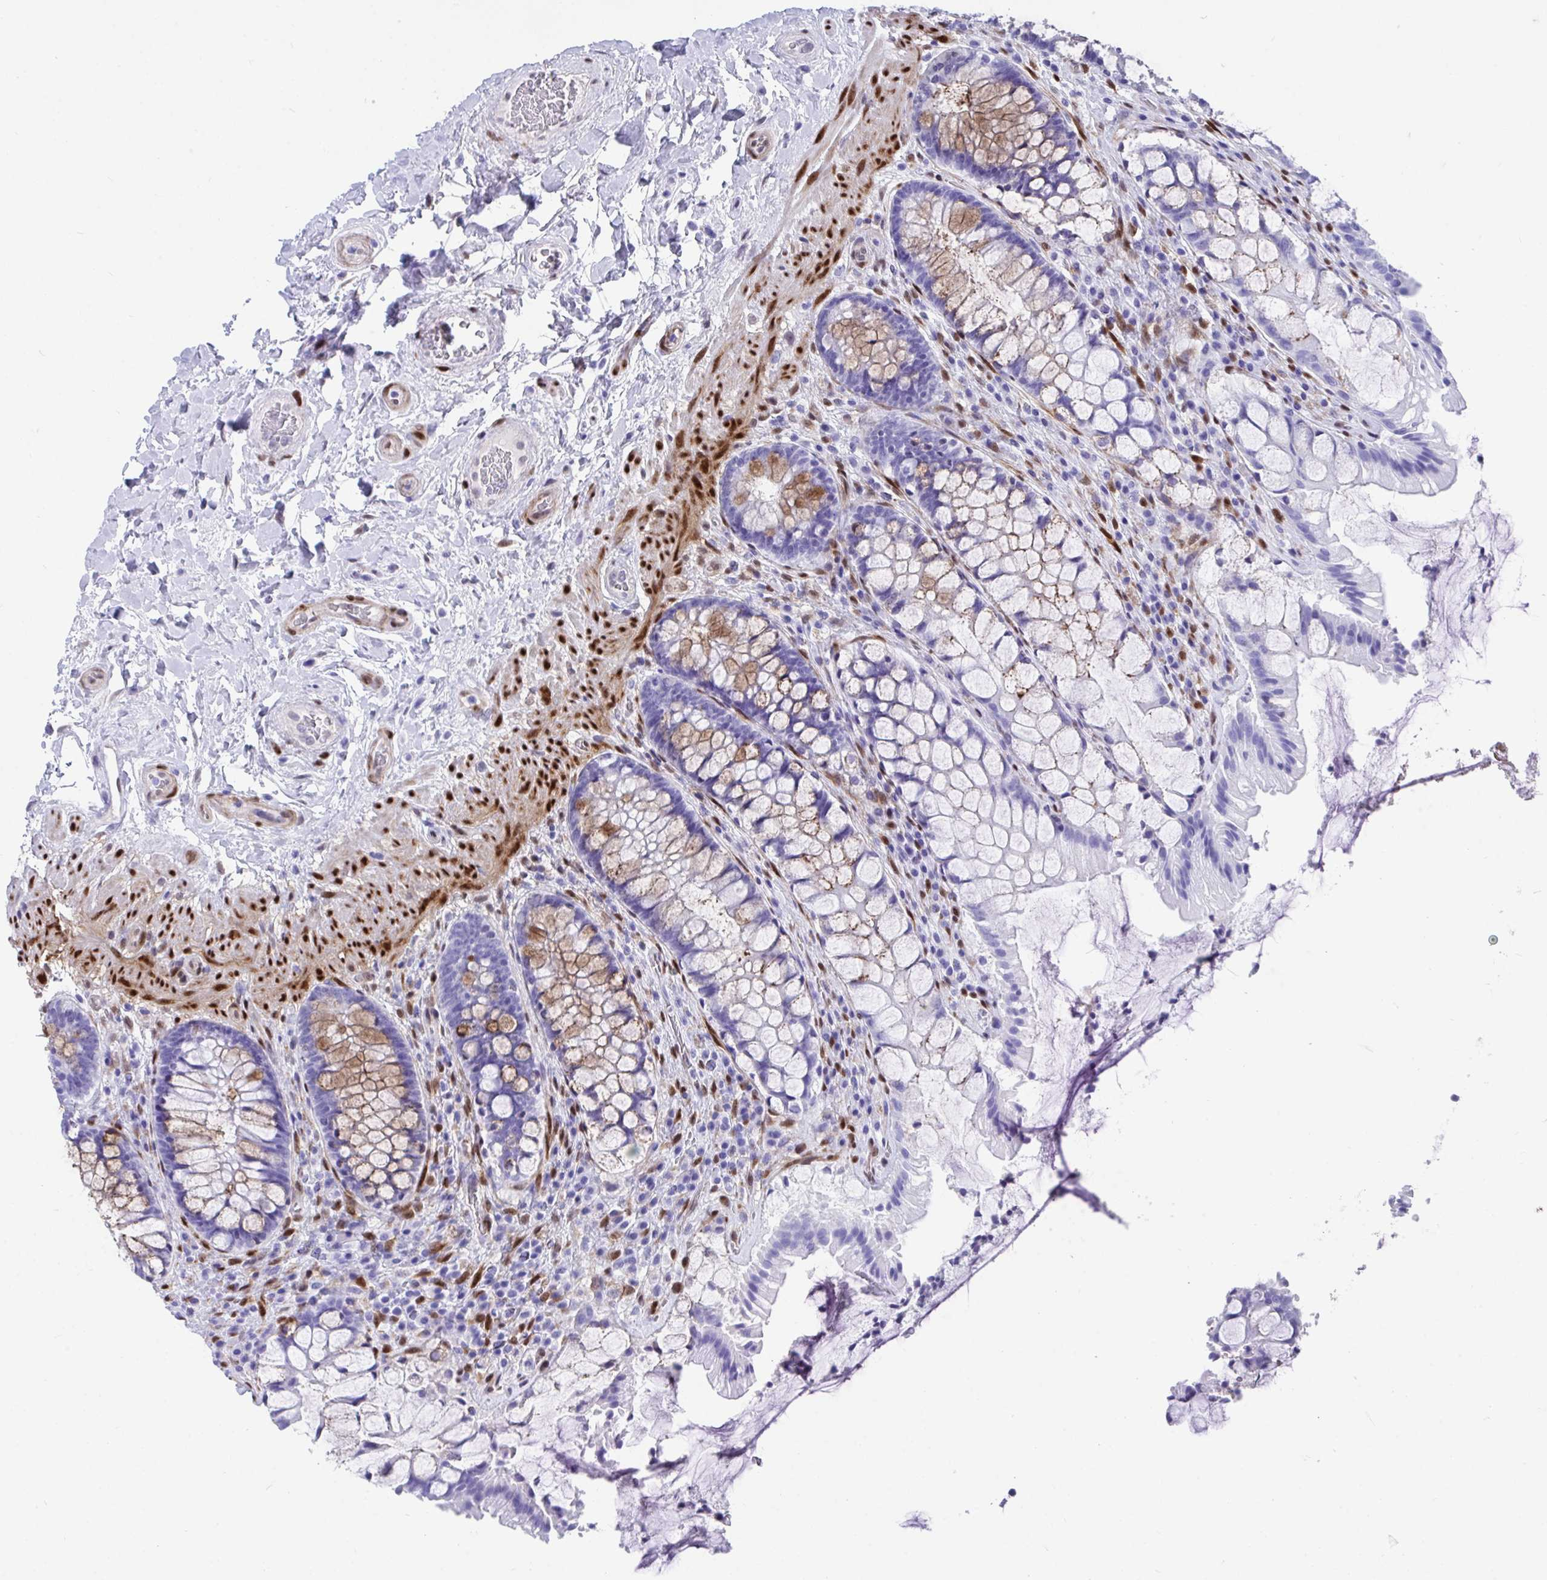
{"staining": {"intensity": "moderate", "quantity": "<25%", "location": "cytoplasmic/membranous"}, "tissue": "rectum", "cell_type": "Glandular cells", "image_type": "normal", "snomed": [{"axis": "morphology", "description": "Normal tissue, NOS"}, {"axis": "topography", "description": "Rectum"}], "caption": "Protein staining demonstrates moderate cytoplasmic/membranous staining in approximately <25% of glandular cells in normal rectum. (Stains: DAB in brown, nuclei in blue, Microscopy: brightfield microscopy at high magnification).", "gene": "RBPMS", "patient": {"sex": "female", "age": 58}}